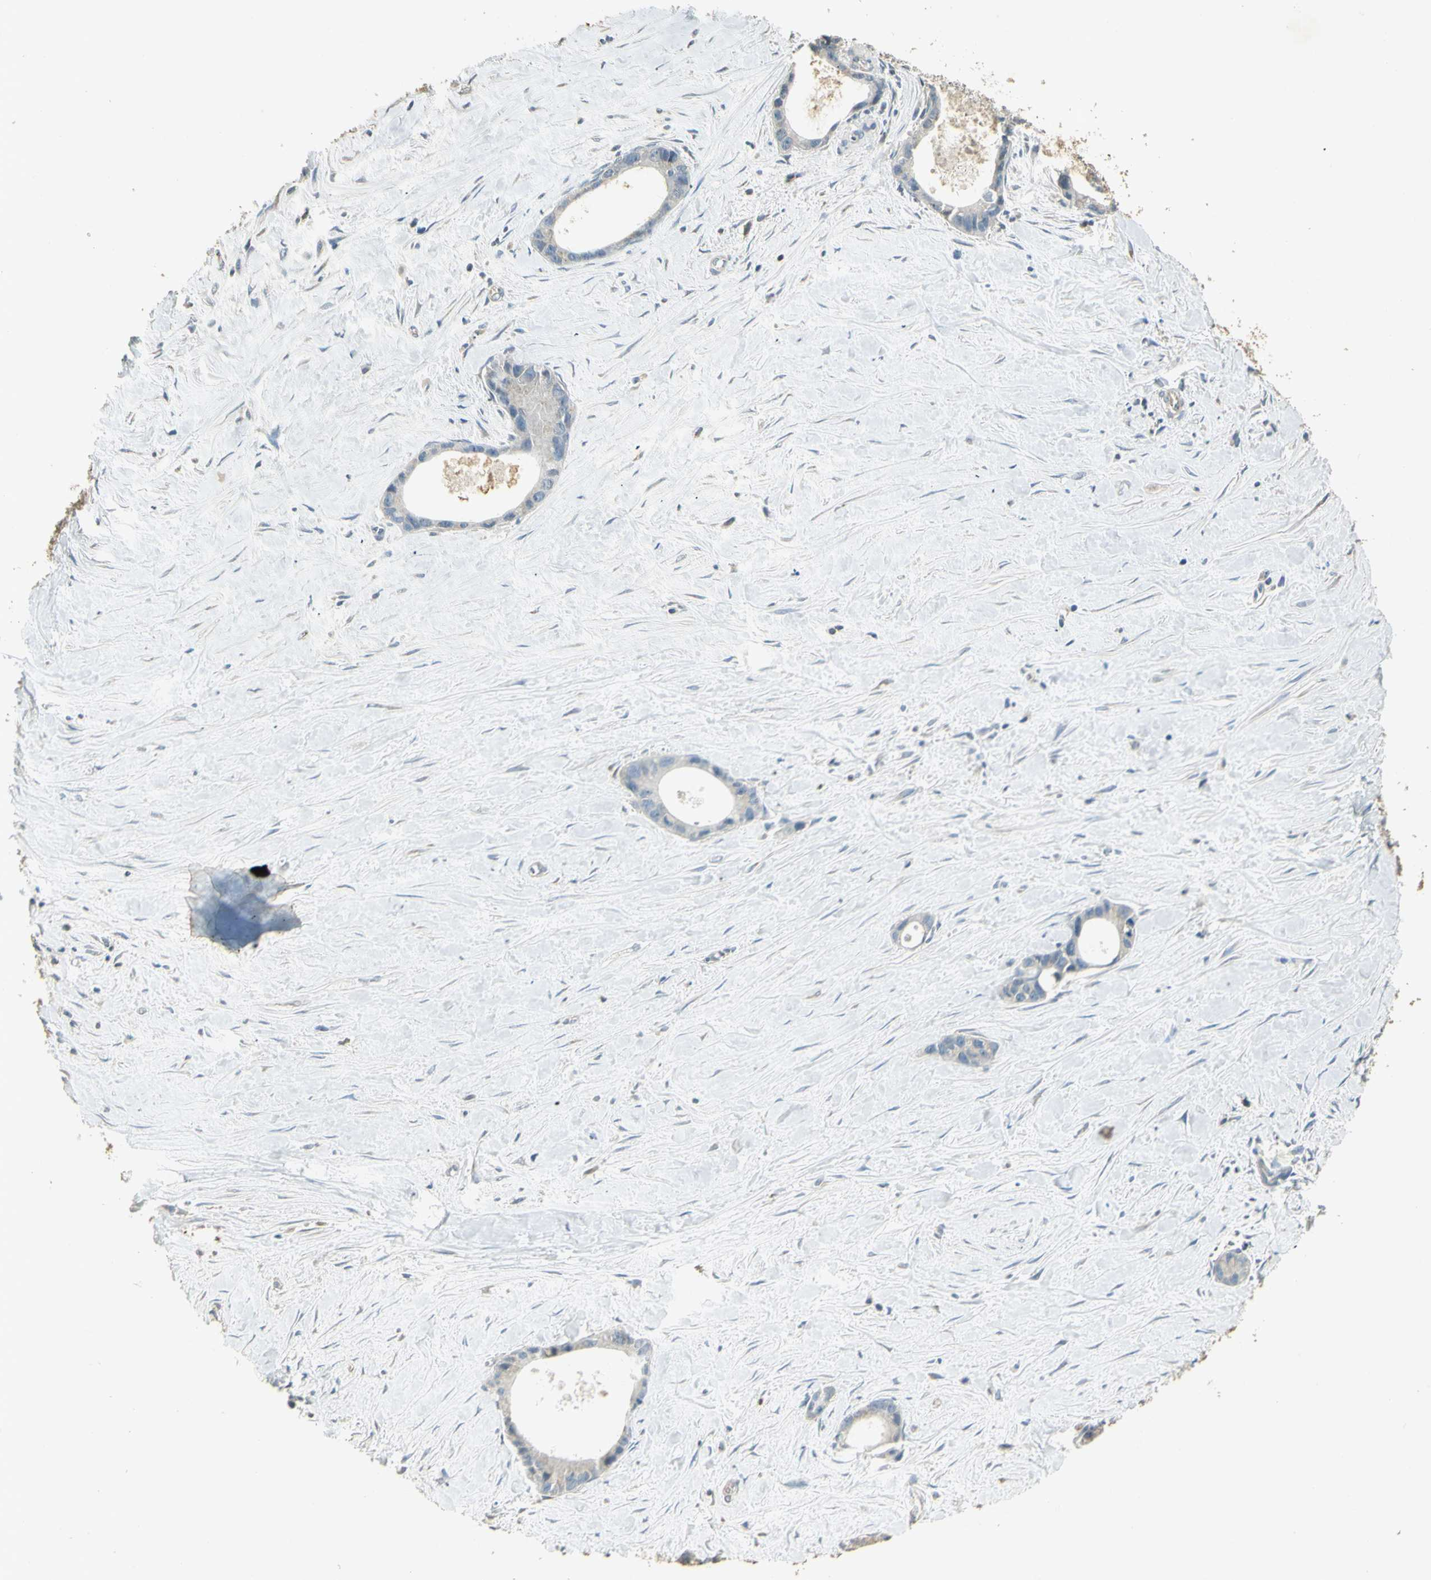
{"staining": {"intensity": "negative", "quantity": "none", "location": "none"}, "tissue": "liver cancer", "cell_type": "Tumor cells", "image_type": "cancer", "snomed": [{"axis": "morphology", "description": "Cholangiocarcinoma"}, {"axis": "topography", "description": "Liver"}], "caption": "A high-resolution histopathology image shows immunohistochemistry staining of liver cancer (cholangiocarcinoma), which shows no significant positivity in tumor cells. Nuclei are stained in blue.", "gene": "UXS1", "patient": {"sex": "female", "age": 55}}